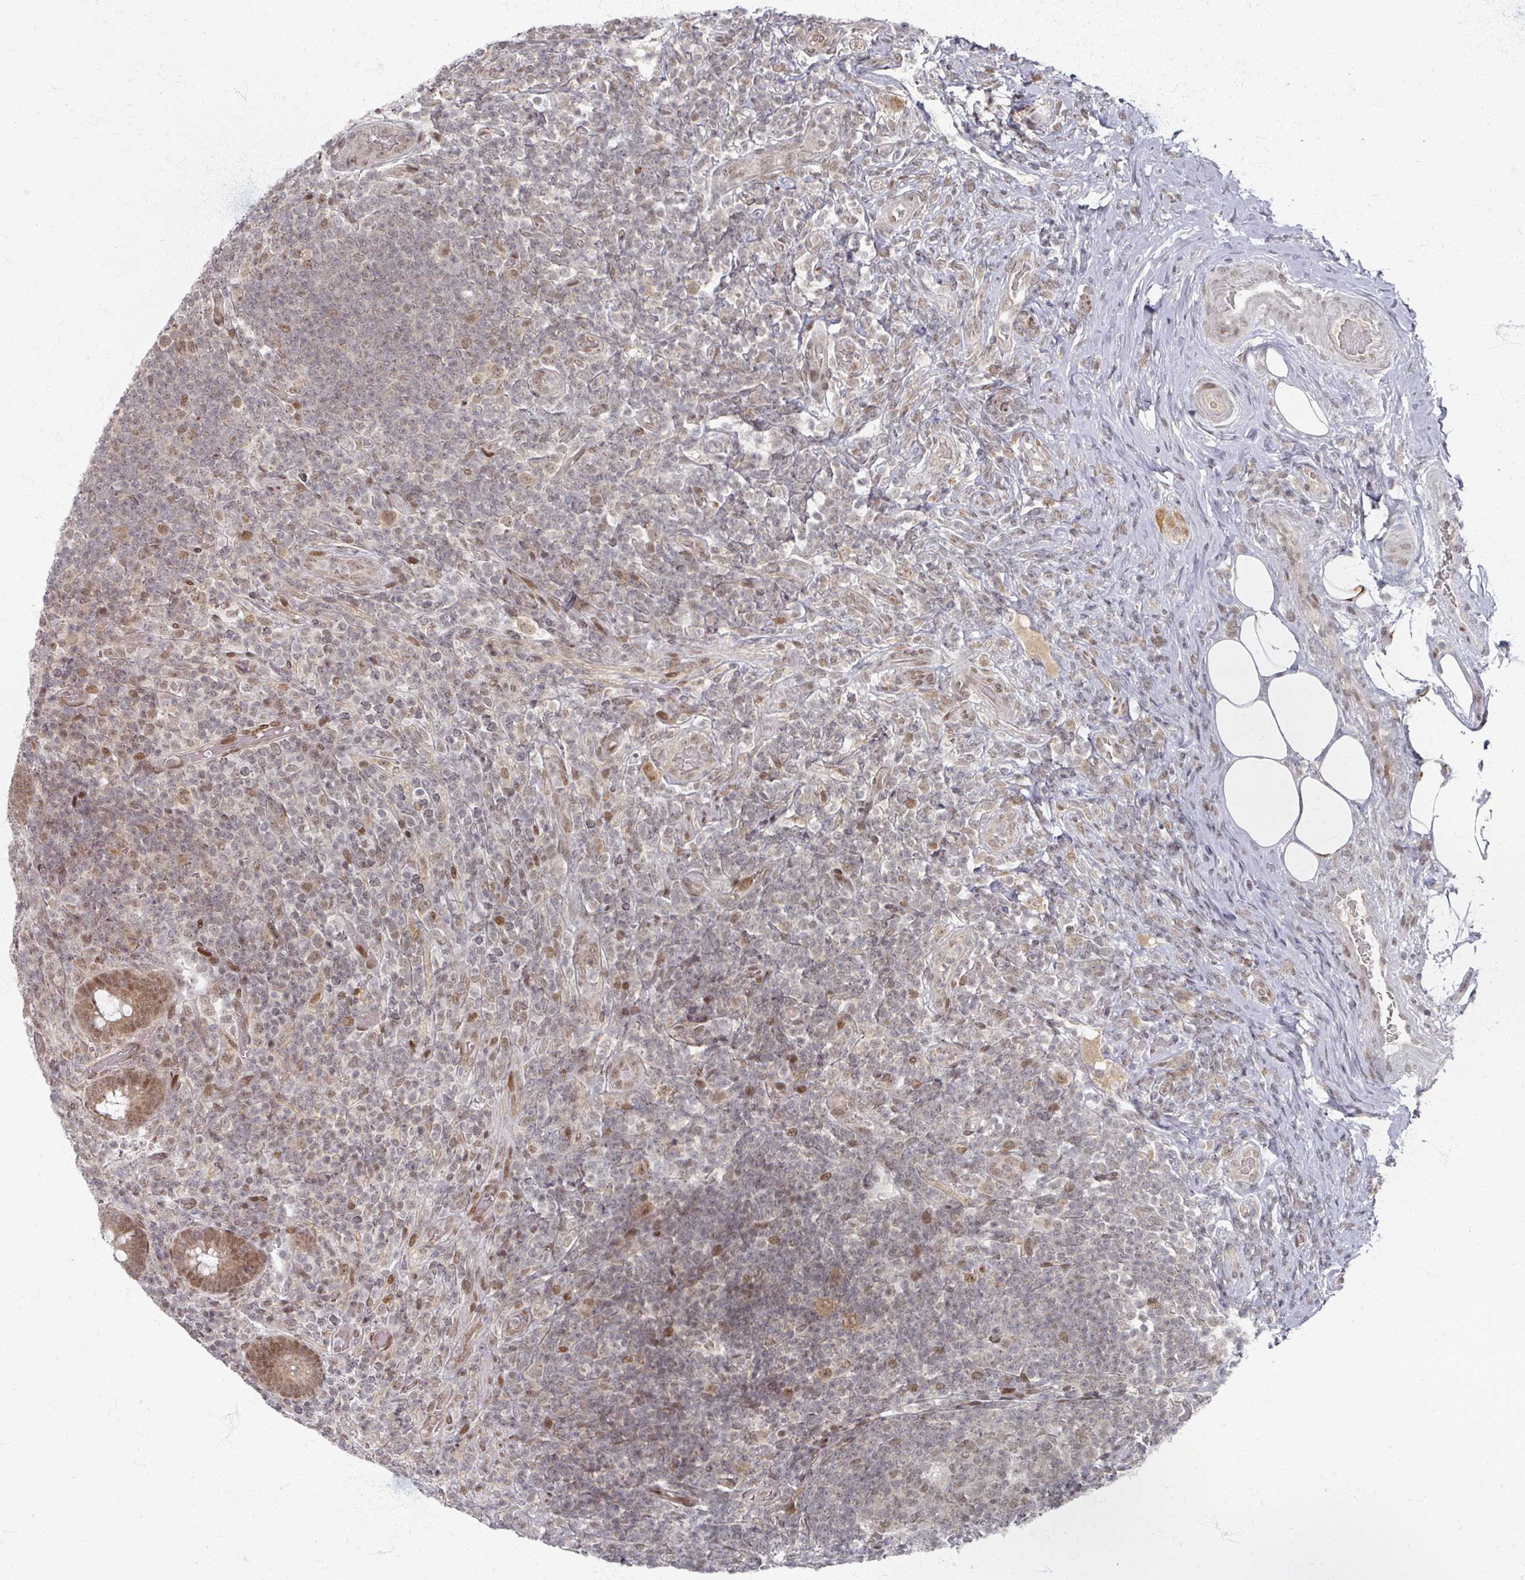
{"staining": {"intensity": "moderate", "quantity": ">75%", "location": "cytoplasmic/membranous,nuclear"}, "tissue": "appendix", "cell_type": "Glandular cells", "image_type": "normal", "snomed": [{"axis": "morphology", "description": "Normal tissue, NOS"}, {"axis": "topography", "description": "Appendix"}], "caption": "A micrograph showing moderate cytoplasmic/membranous,nuclear positivity in approximately >75% of glandular cells in unremarkable appendix, as visualized by brown immunohistochemical staining.", "gene": "PSKH1", "patient": {"sex": "female", "age": 43}}